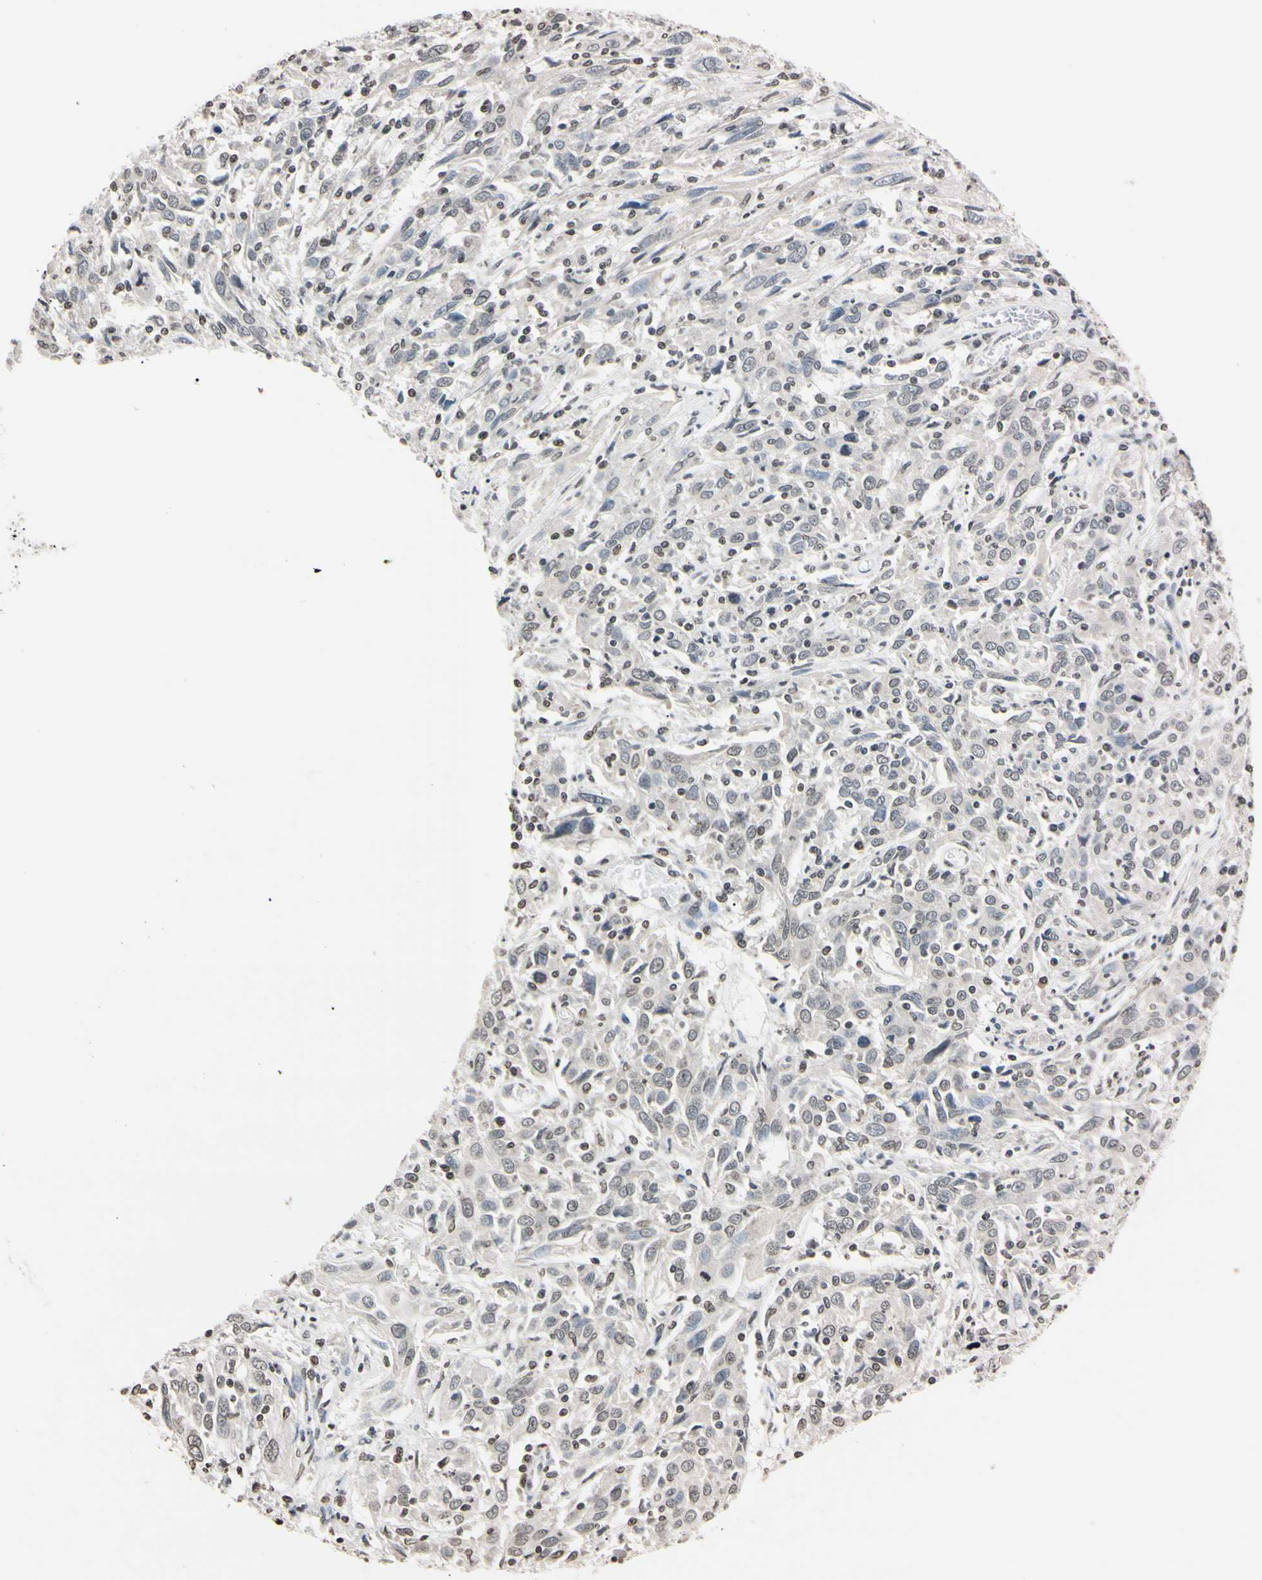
{"staining": {"intensity": "weak", "quantity": "25%-75%", "location": "nuclear"}, "tissue": "cervical cancer", "cell_type": "Tumor cells", "image_type": "cancer", "snomed": [{"axis": "morphology", "description": "Squamous cell carcinoma, NOS"}, {"axis": "topography", "description": "Cervix"}], "caption": "A micrograph showing weak nuclear positivity in approximately 25%-75% of tumor cells in squamous cell carcinoma (cervical), as visualized by brown immunohistochemical staining.", "gene": "CDC45", "patient": {"sex": "female", "age": 46}}